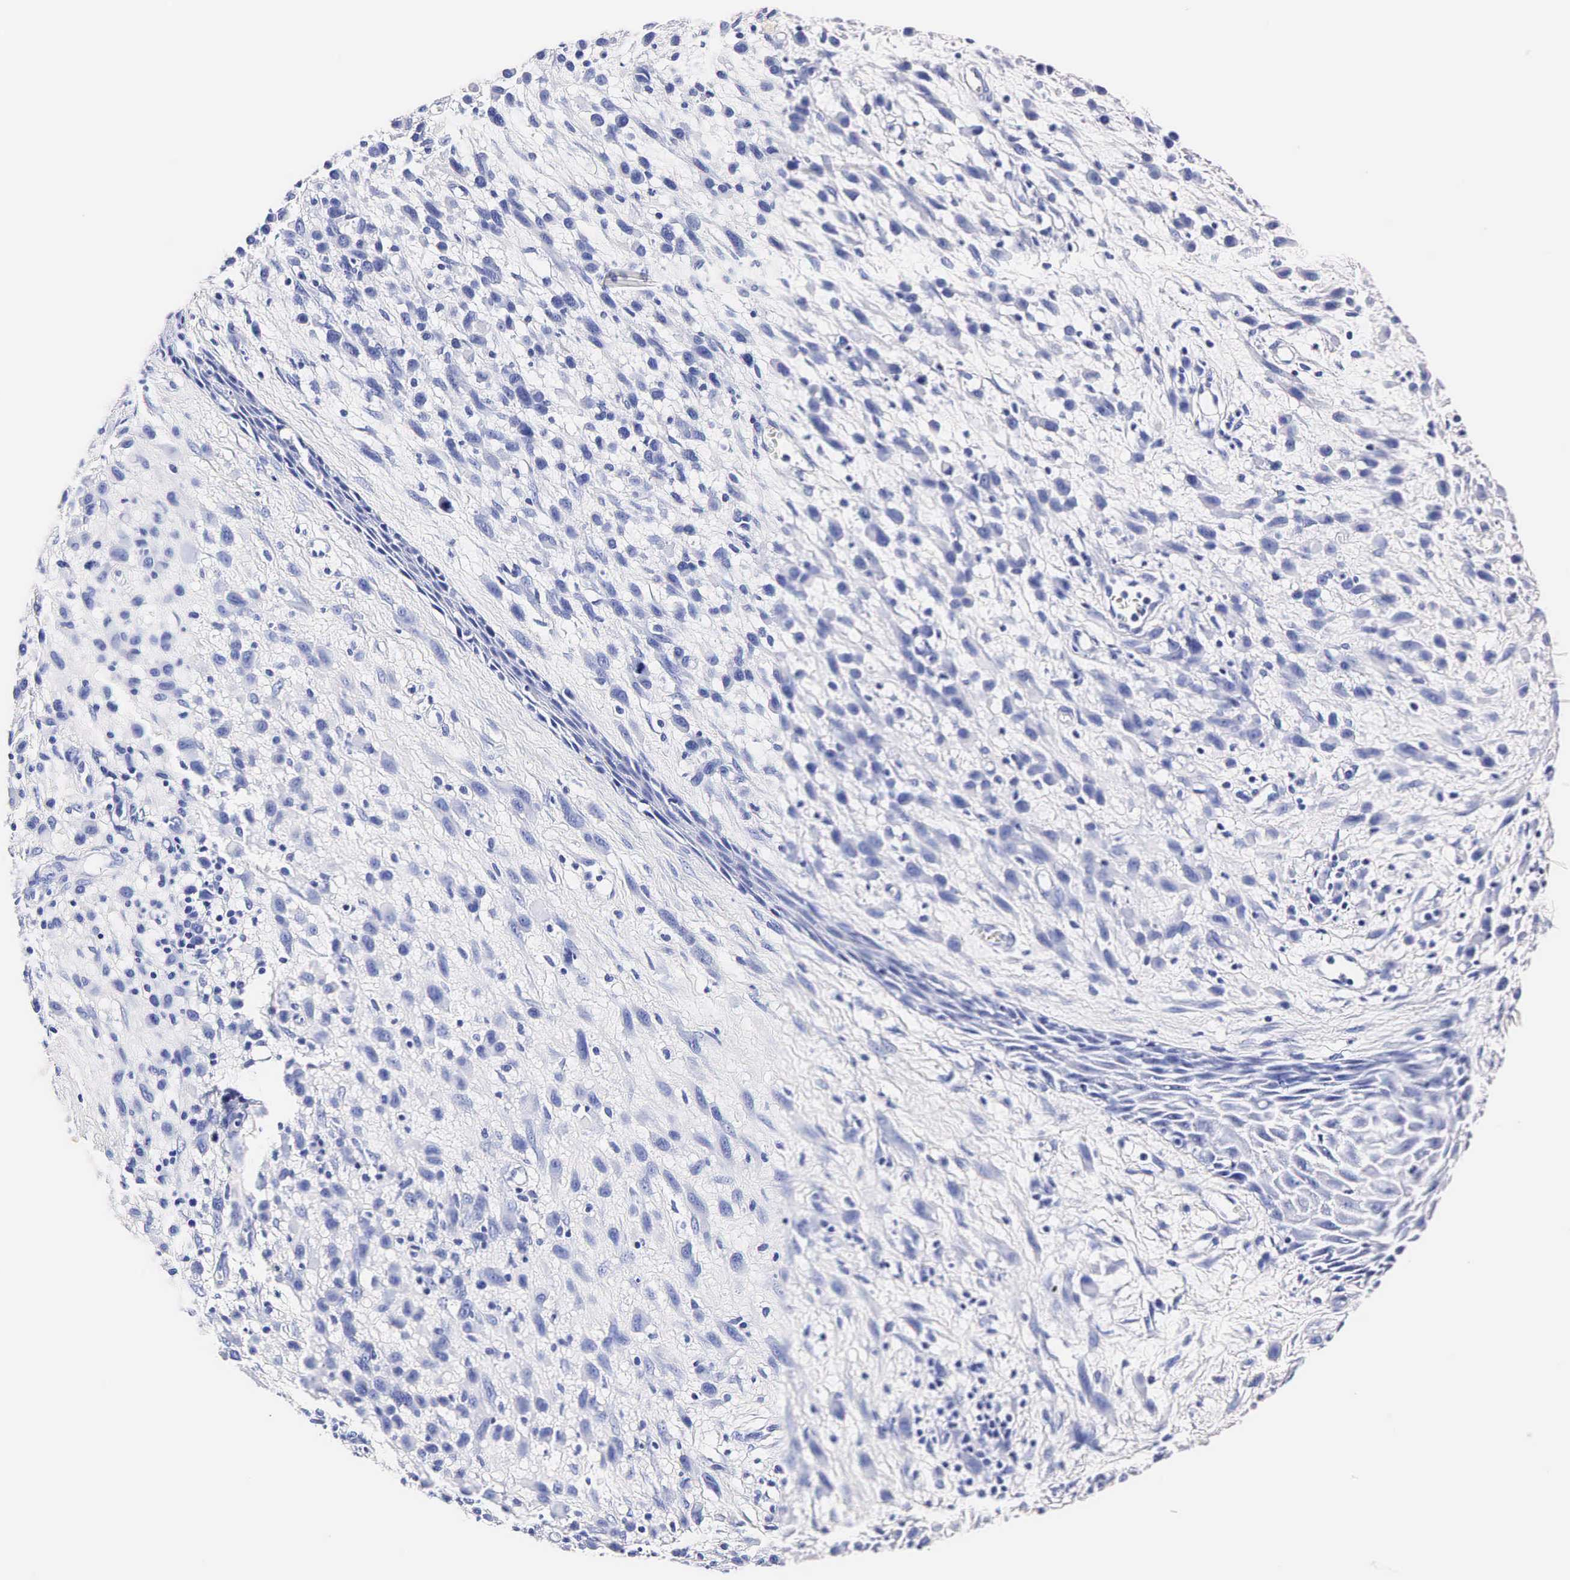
{"staining": {"intensity": "negative", "quantity": "none", "location": "none"}, "tissue": "melanoma", "cell_type": "Tumor cells", "image_type": "cancer", "snomed": [{"axis": "morphology", "description": "Malignant melanoma, NOS"}, {"axis": "topography", "description": "Skin"}], "caption": "Immunohistochemistry photomicrograph of human malignant melanoma stained for a protein (brown), which shows no staining in tumor cells.", "gene": "KLK3", "patient": {"sex": "male", "age": 51}}